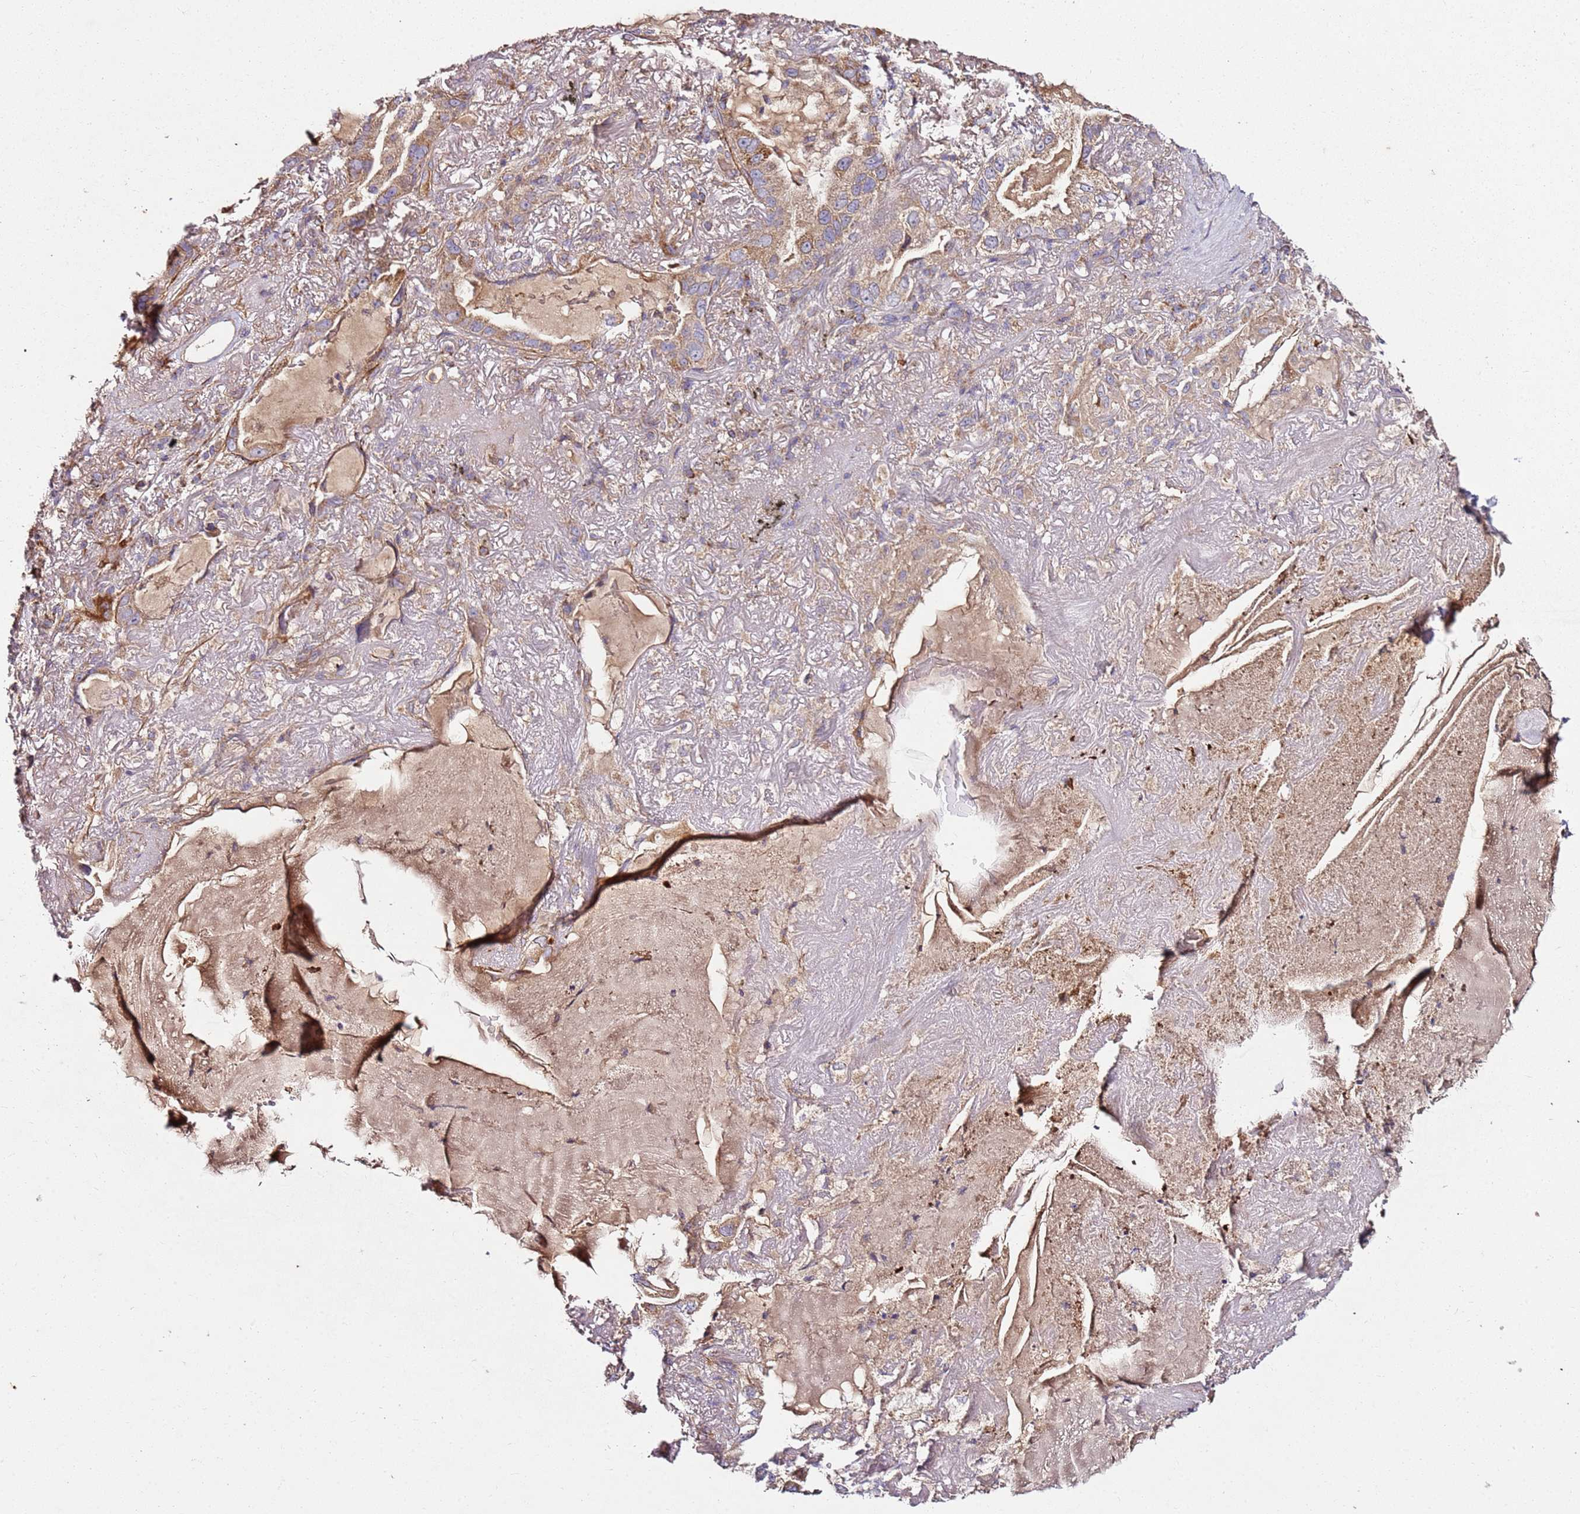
{"staining": {"intensity": "moderate", "quantity": ">75%", "location": "cytoplasmic/membranous"}, "tissue": "lung cancer", "cell_type": "Tumor cells", "image_type": "cancer", "snomed": [{"axis": "morphology", "description": "Adenocarcinoma, NOS"}, {"axis": "topography", "description": "Lung"}], "caption": "Approximately >75% of tumor cells in human lung cancer display moderate cytoplasmic/membranous protein positivity as visualized by brown immunohistochemical staining.", "gene": "KRTAP21-3", "patient": {"sex": "female", "age": 69}}